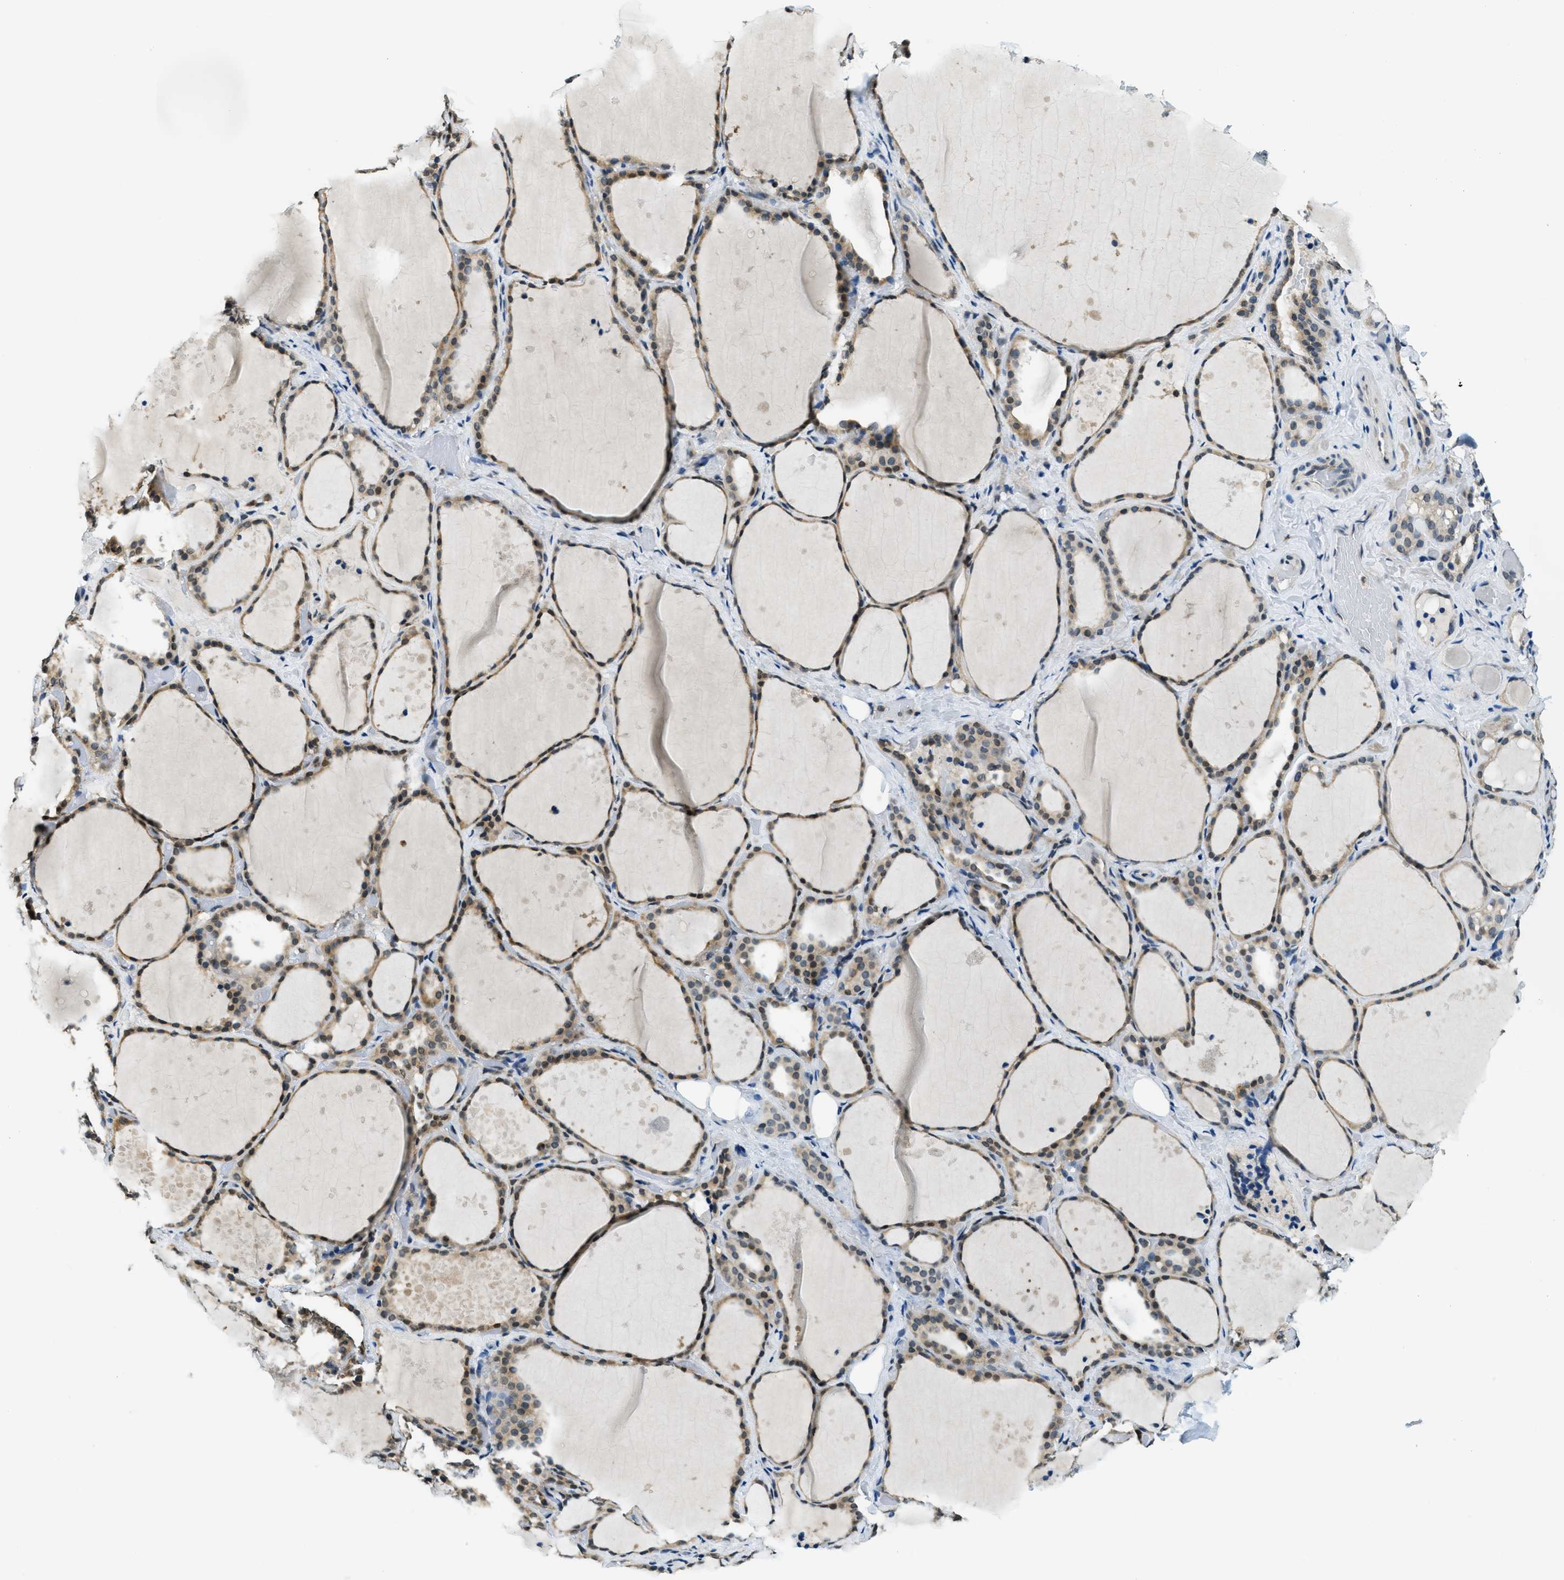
{"staining": {"intensity": "weak", "quantity": "25%-75%", "location": "cytoplasmic/membranous,nuclear"}, "tissue": "thyroid gland", "cell_type": "Glandular cells", "image_type": "normal", "snomed": [{"axis": "morphology", "description": "Normal tissue, NOS"}, {"axis": "topography", "description": "Thyroid gland"}], "caption": "Brown immunohistochemical staining in unremarkable thyroid gland reveals weak cytoplasmic/membranous,nuclear staining in approximately 25%-75% of glandular cells. (DAB IHC with brightfield microscopy, high magnification).", "gene": "RAB11FIP1", "patient": {"sex": "female", "age": 44}}